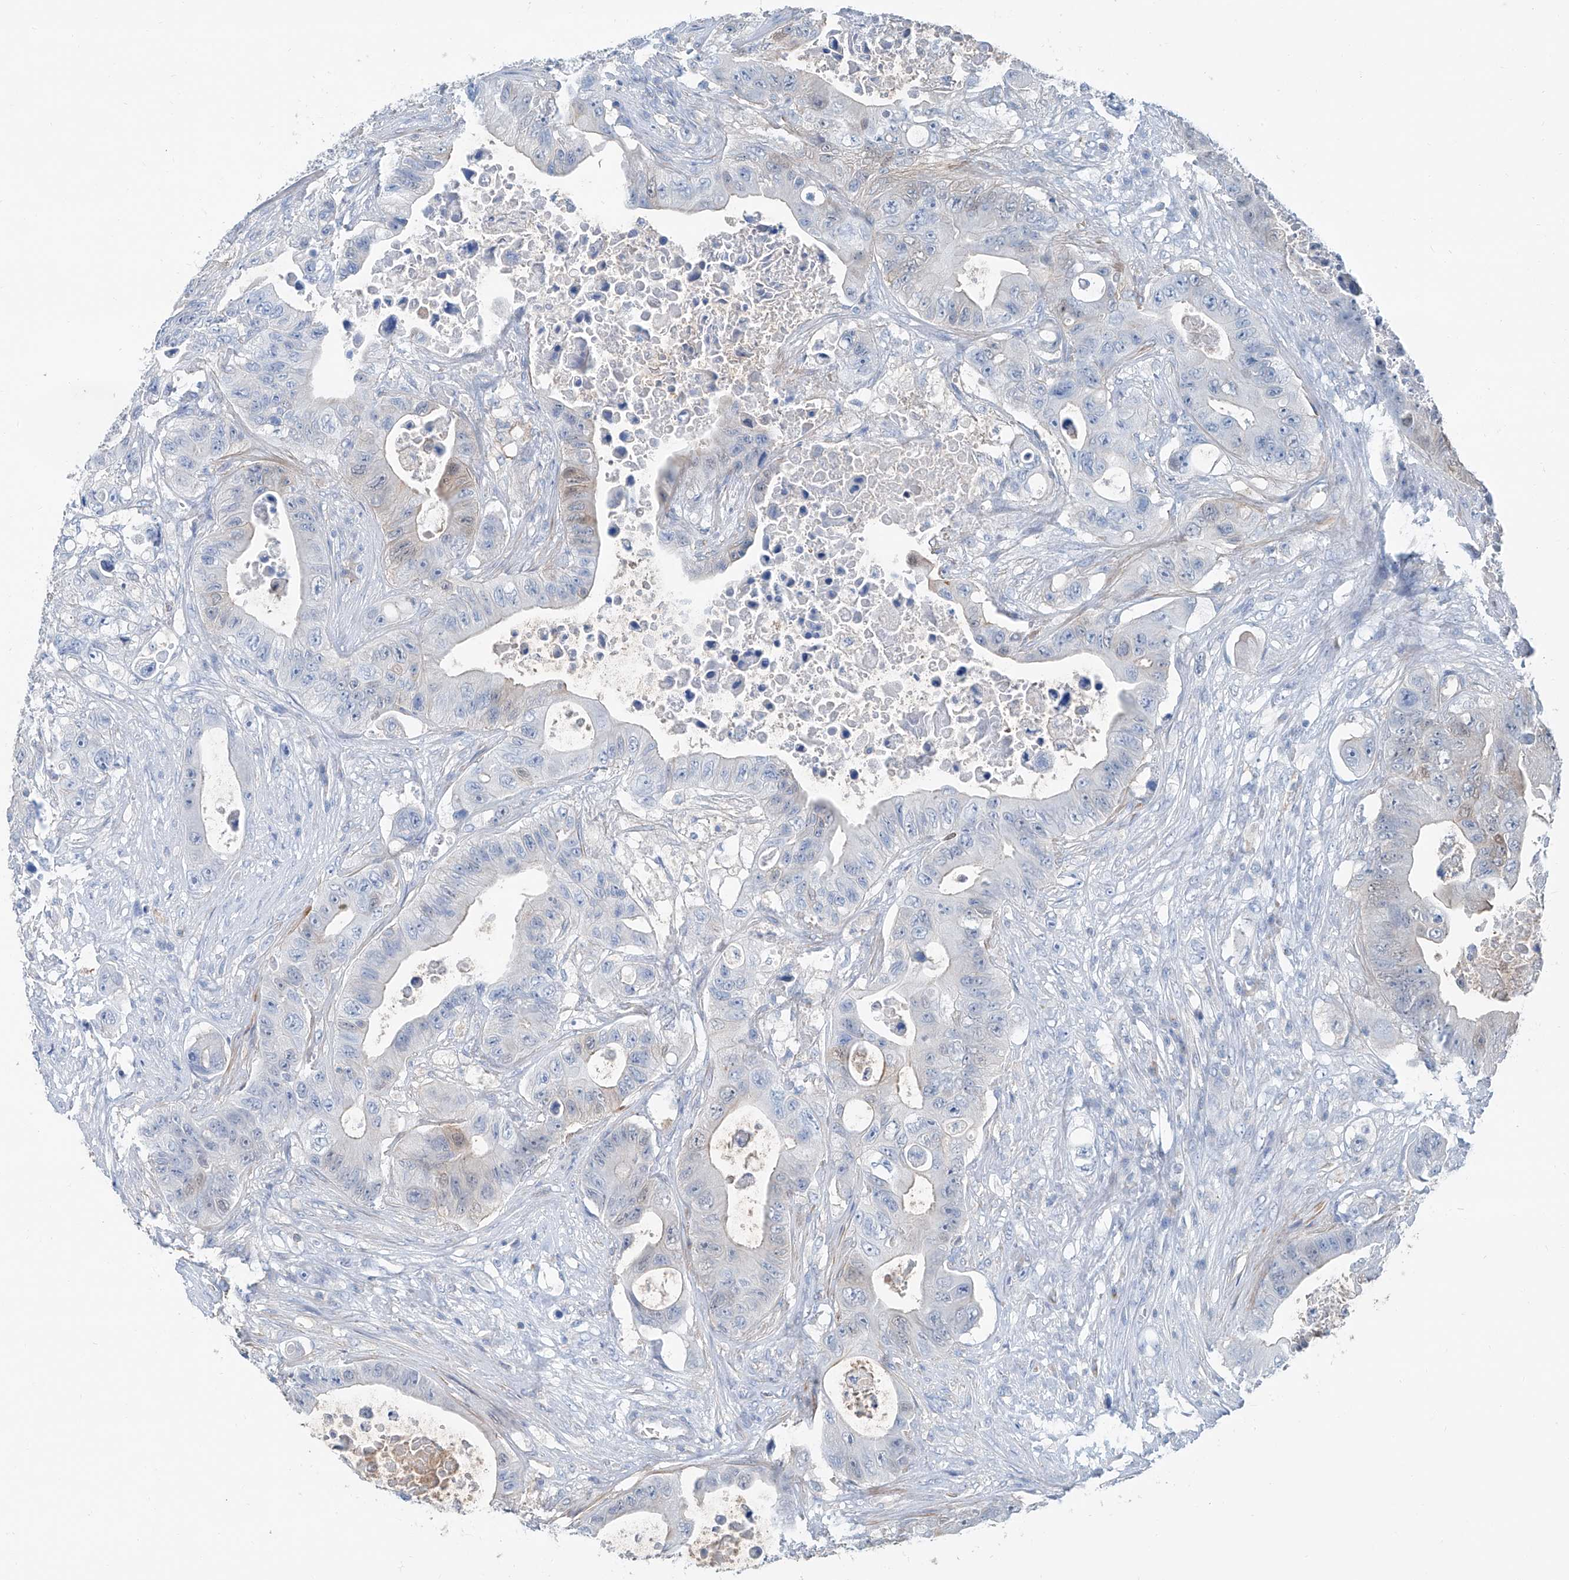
{"staining": {"intensity": "negative", "quantity": "none", "location": "none"}, "tissue": "colorectal cancer", "cell_type": "Tumor cells", "image_type": "cancer", "snomed": [{"axis": "morphology", "description": "Adenocarcinoma, NOS"}, {"axis": "topography", "description": "Colon"}], "caption": "The immunohistochemistry histopathology image has no significant expression in tumor cells of adenocarcinoma (colorectal) tissue. (DAB (3,3'-diaminobenzidine) immunohistochemistry (IHC) with hematoxylin counter stain).", "gene": "ANKRD34A", "patient": {"sex": "female", "age": 46}}